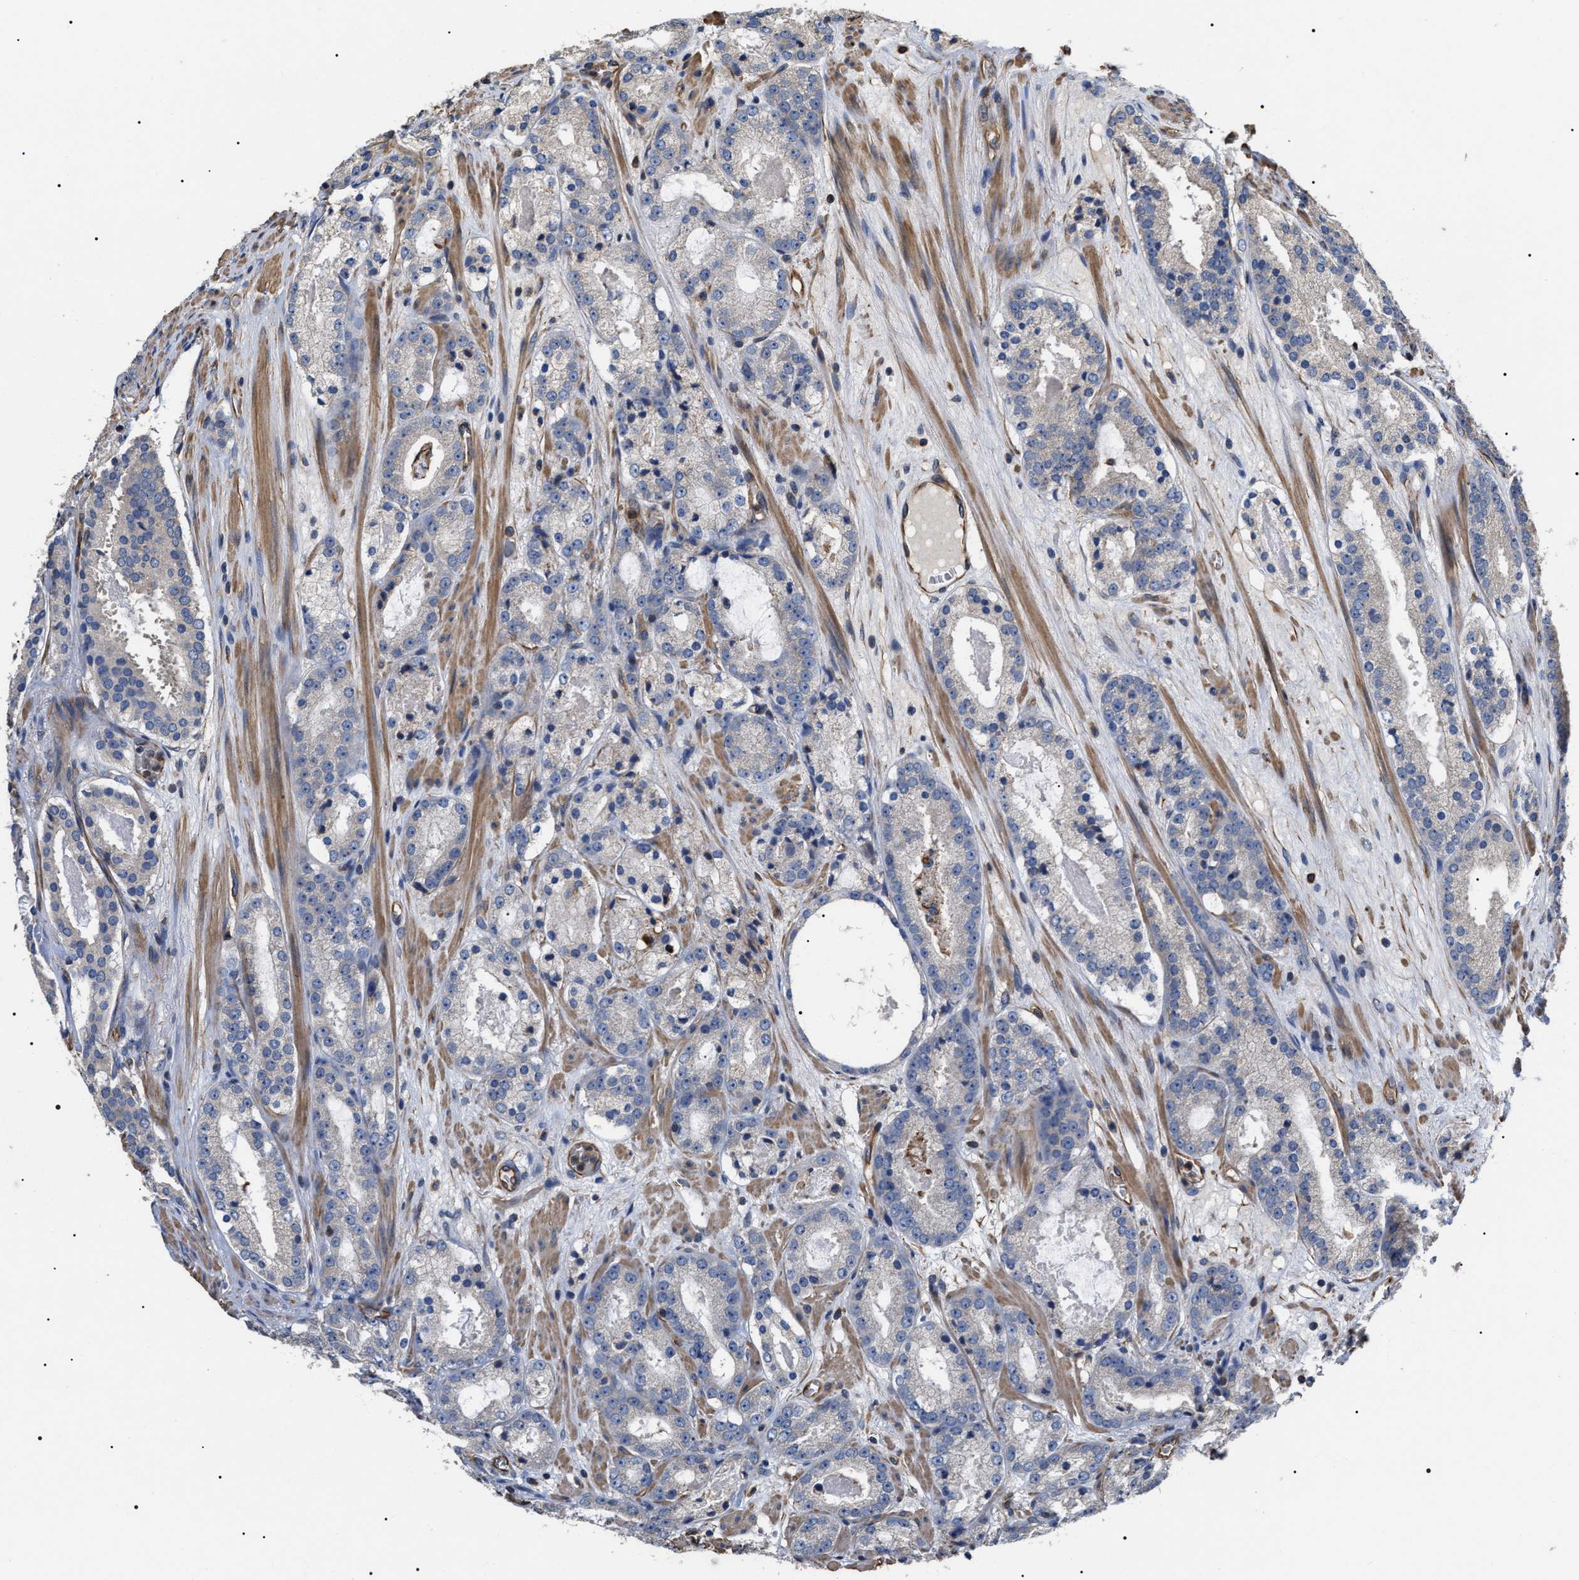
{"staining": {"intensity": "negative", "quantity": "none", "location": "none"}, "tissue": "prostate cancer", "cell_type": "Tumor cells", "image_type": "cancer", "snomed": [{"axis": "morphology", "description": "Adenocarcinoma, Low grade"}, {"axis": "topography", "description": "Prostate"}], "caption": "Tumor cells show no significant staining in prostate cancer.", "gene": "TSPAN33", "patient": {"sex": "male", "age": 69}}